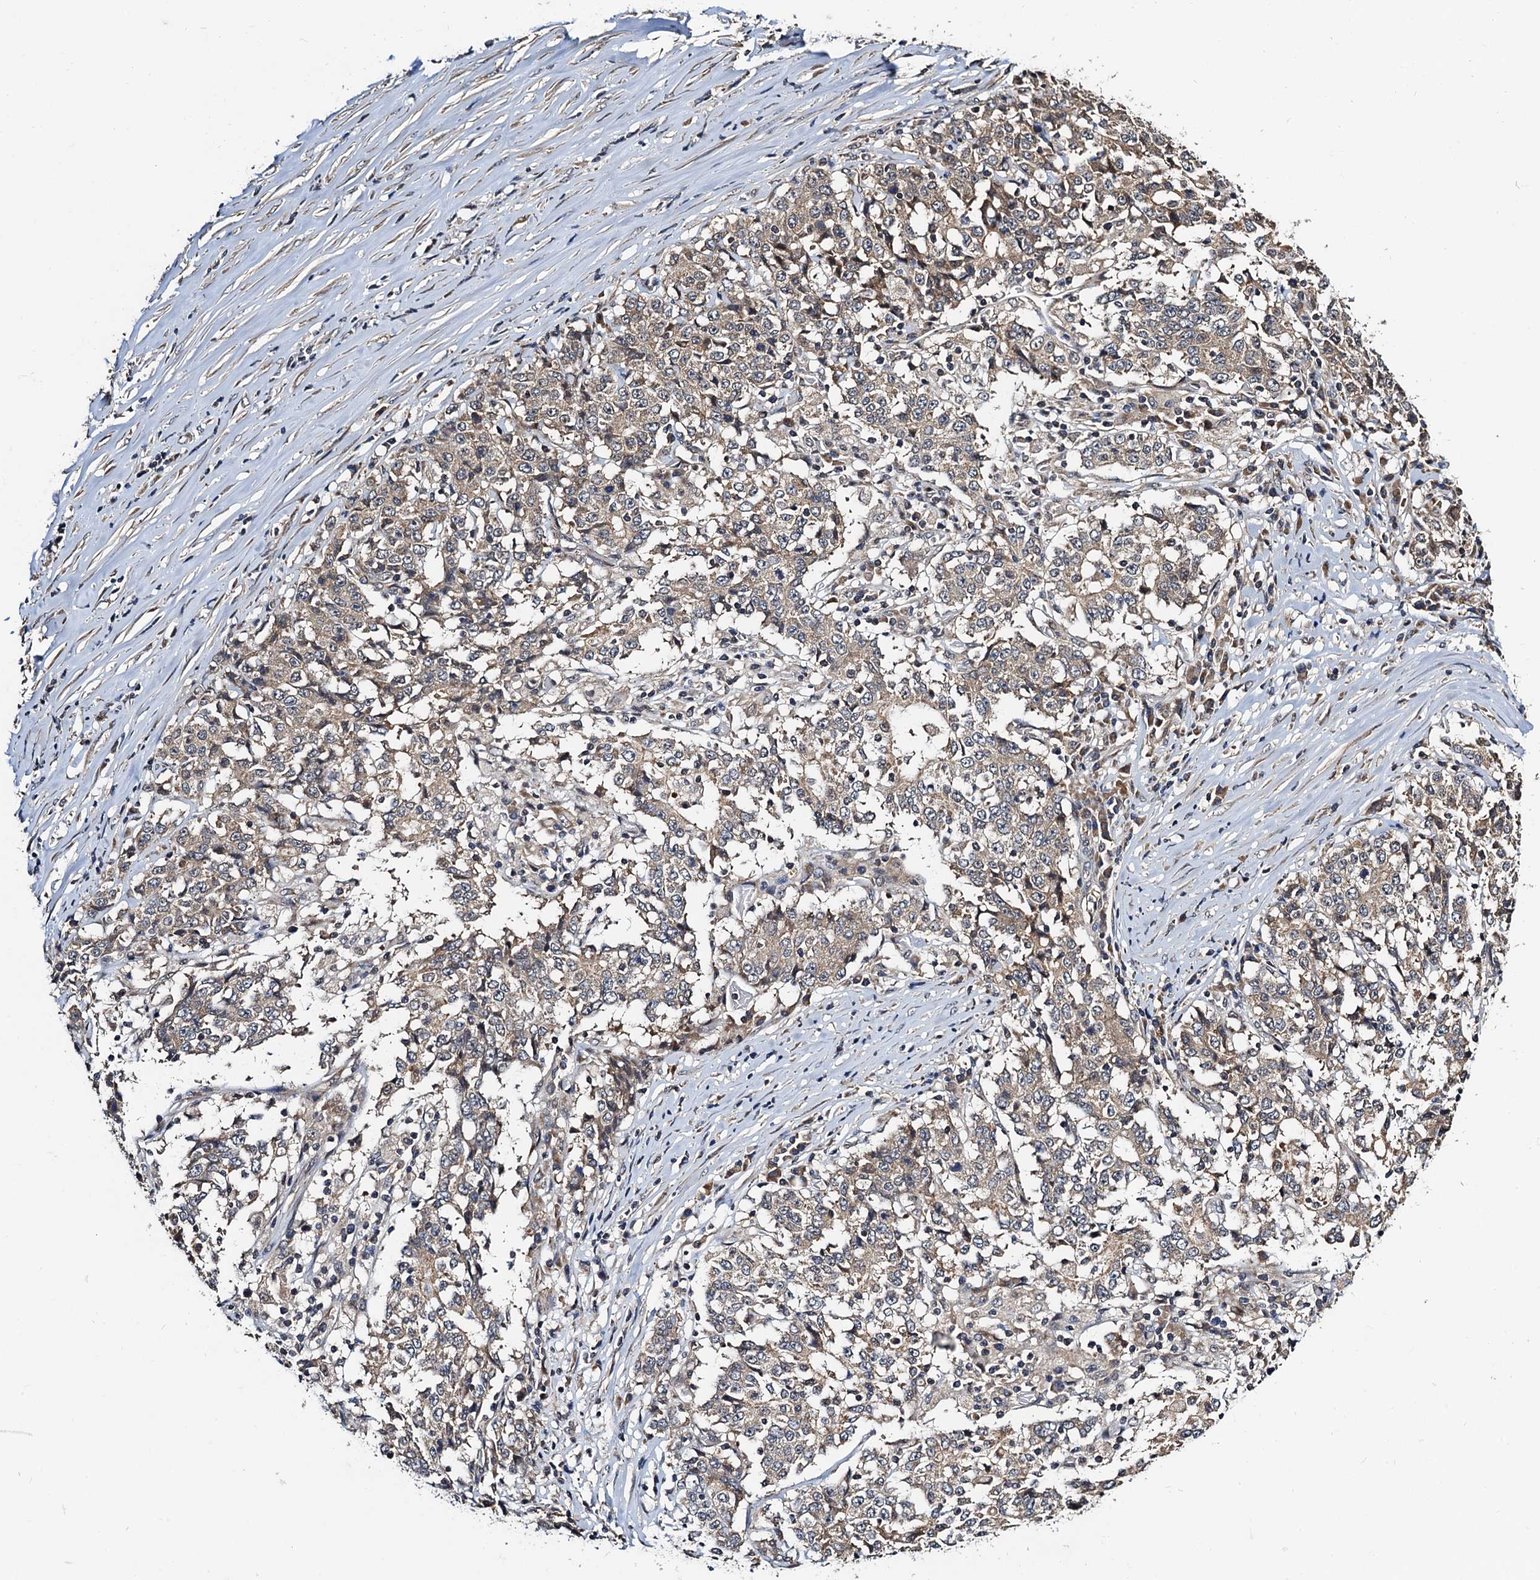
{"staining": {"intensity": "weak", "quantity": ">75%", "location": "cytoplasmic/membranous"}, "tissue": "stomach cancer", "cell_type": "Tumor cells", "image_type": "cancer", "snomed": [{"axis": "morphology", "description": "Adenocarcinoma, NOS"}, {"axis": "topography", "description": "Stomach"}], "caption": "Immunohistochemistry (DAB (3,3'-diaminobenzidine)) staining of human adenocarcinoma (stomach) displays weak cytoplasmic/membranous protein staining in approximately >75% of tumor cells.", "gene": "NAA16", "patient": {"sex": "male", "age": 59}}